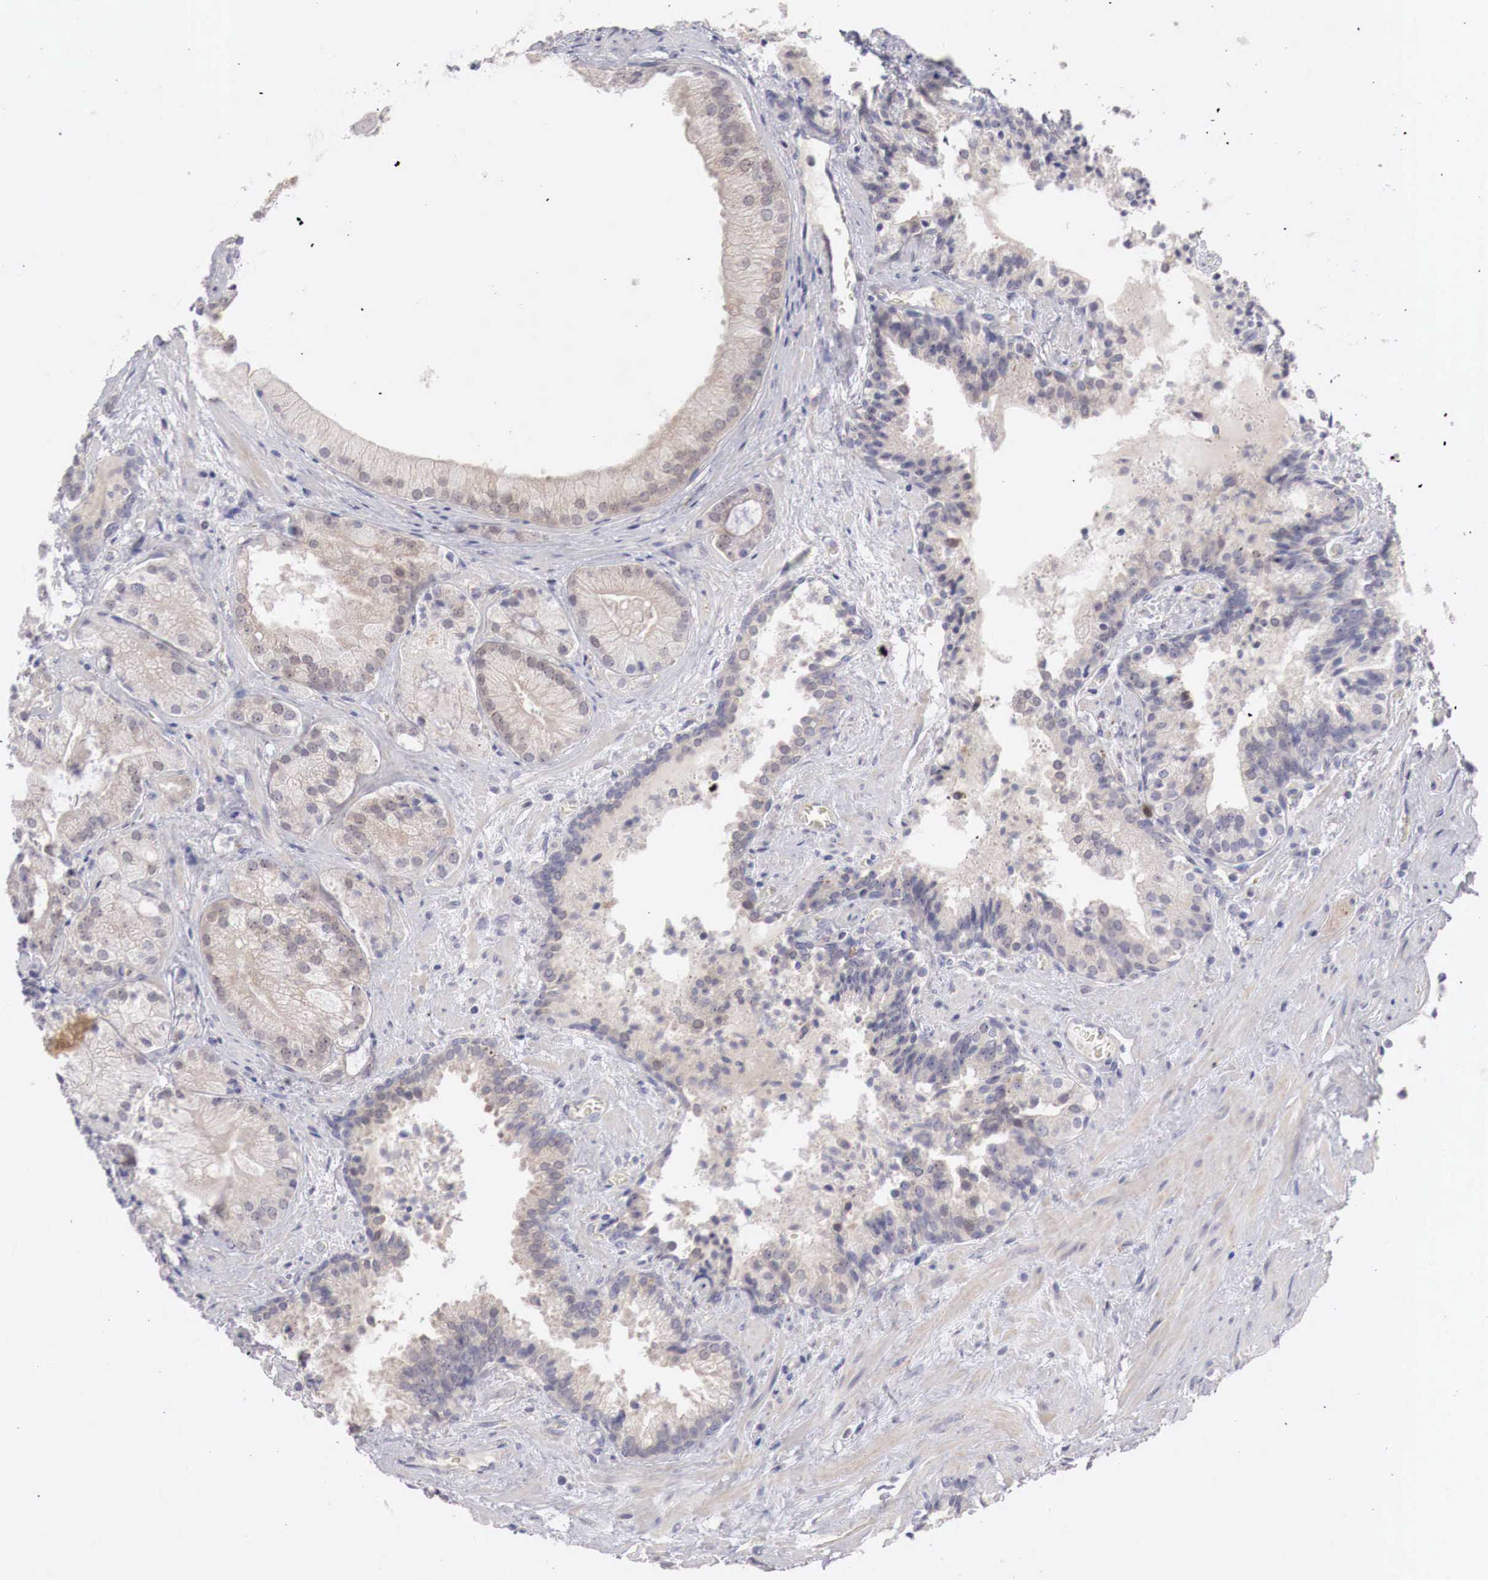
{"staining": {"intensity": "weak", "quantity": "25%-75%", "location": "cytoplasmic/membranous"}, "tissue": "prostate cancer", "cell_type": "Tumor cells", "image_type": "cancer", "snomed": [{"axis": "morphology", "description": "Adenocarcinoma, Medium grade"}, {"axis": "topography", "description": "Prostate"}], "caption": "This image displays prostate adenocarcinoma (medium-grade) stained with immunohistochemistry to label a protein in brown. The cytoplasmic/membranous of tumor cells show weak positivity for the protein. Nuclei are counter-stained blue.", "gene": "GATA1", "patient": {"sex": "male", "age": 70}}